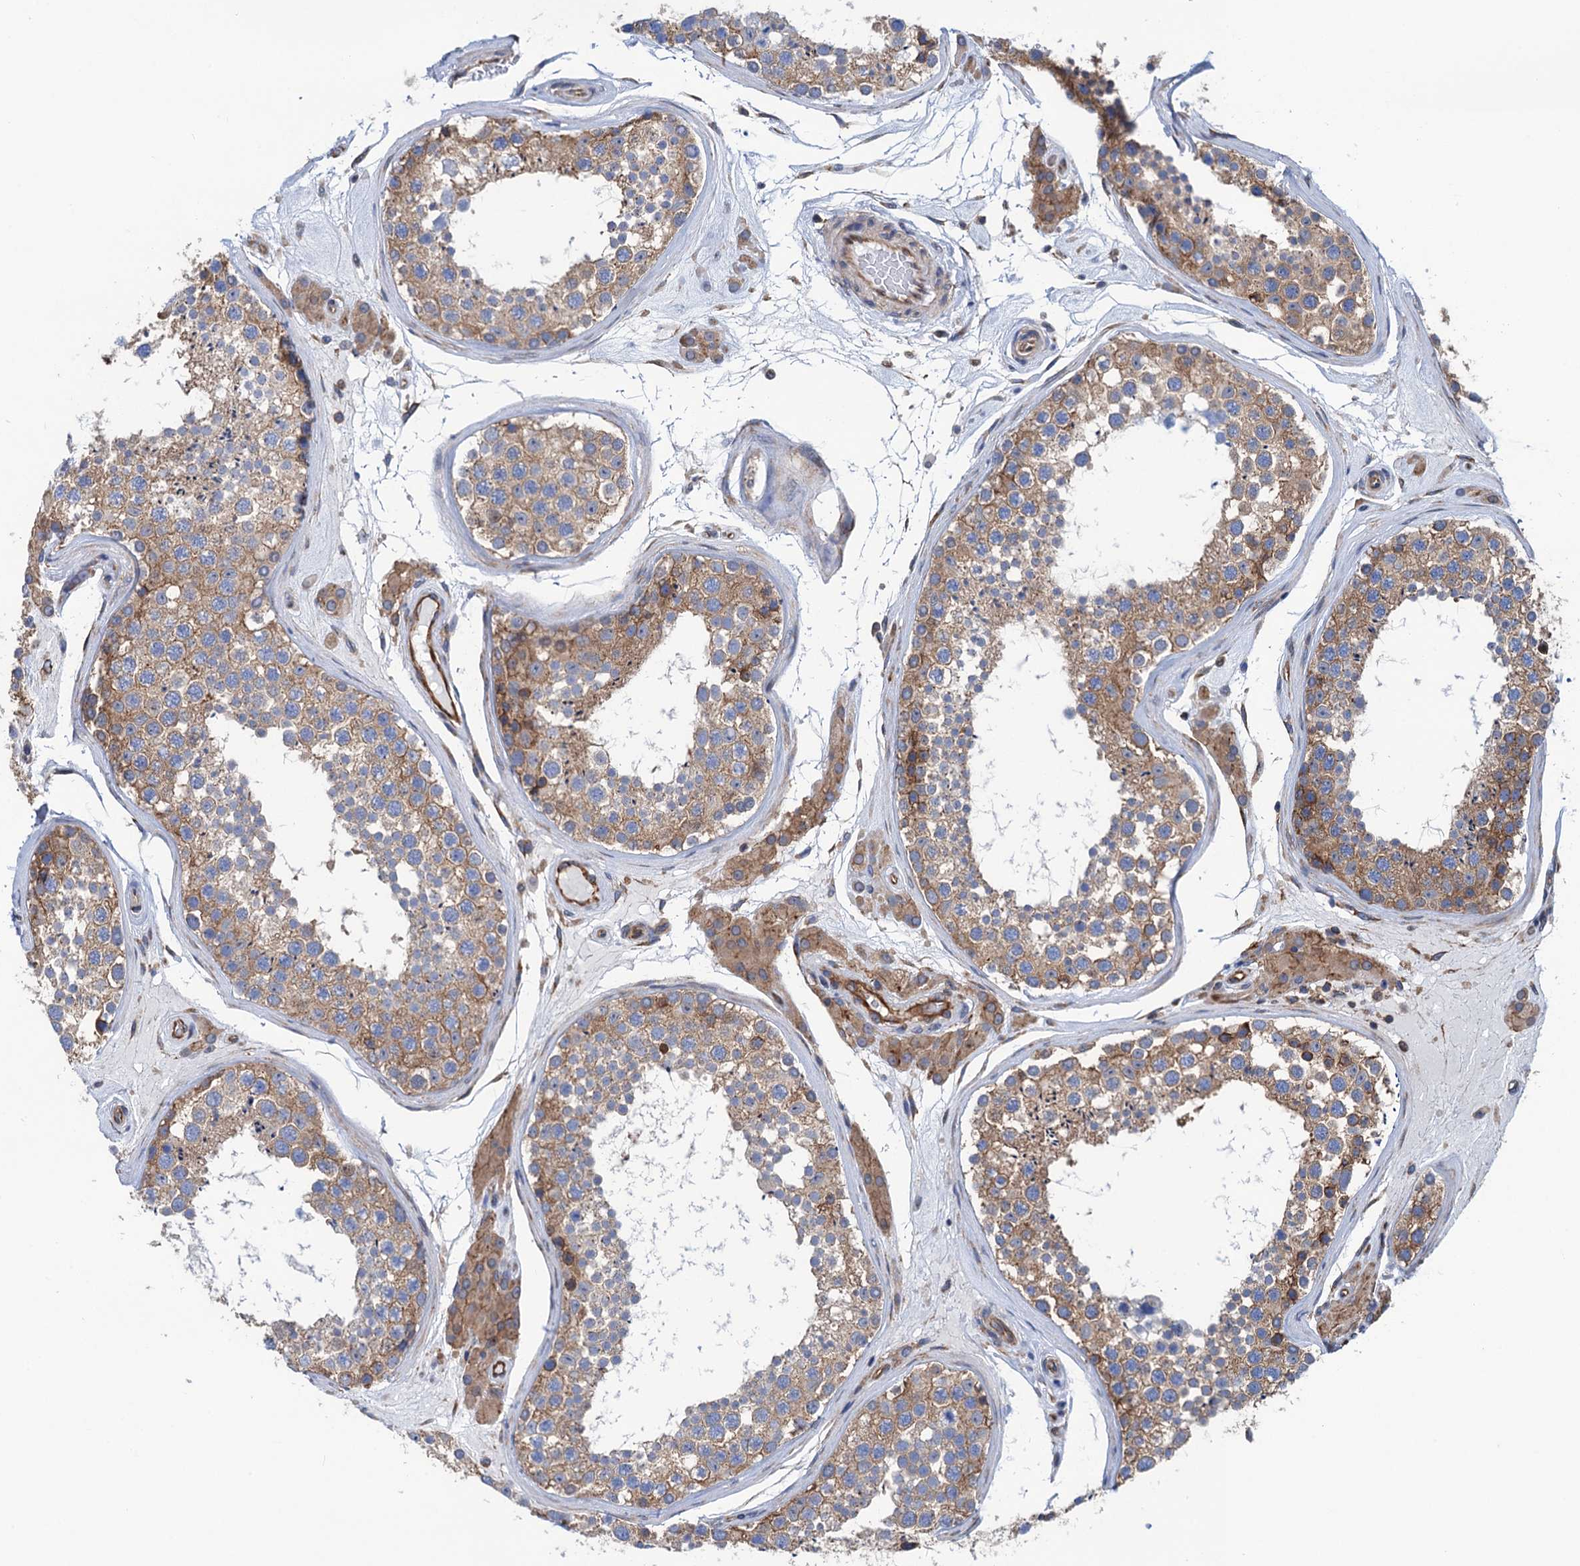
{"staining": {"intensity": "moderate", "quantity": ">75%", "location": "cytoplasmic/membranous"}, "tissue": "testis", "cell_type": "Cells in seminiferous ducts", "image_type": "normal", "snomed": [{"axis": "morphology", "description": "Normal tissue, NOS"}, {"axis": "topography", "description": "Testis"}], "caption": "A medium amount of moderate cytoplasmic/membranous staining is present in approximately >75% of cells in seminiferous ducts in benign testis.", "gene": "SLC12A7", "patient": {"sex": "male", "age": 46}}